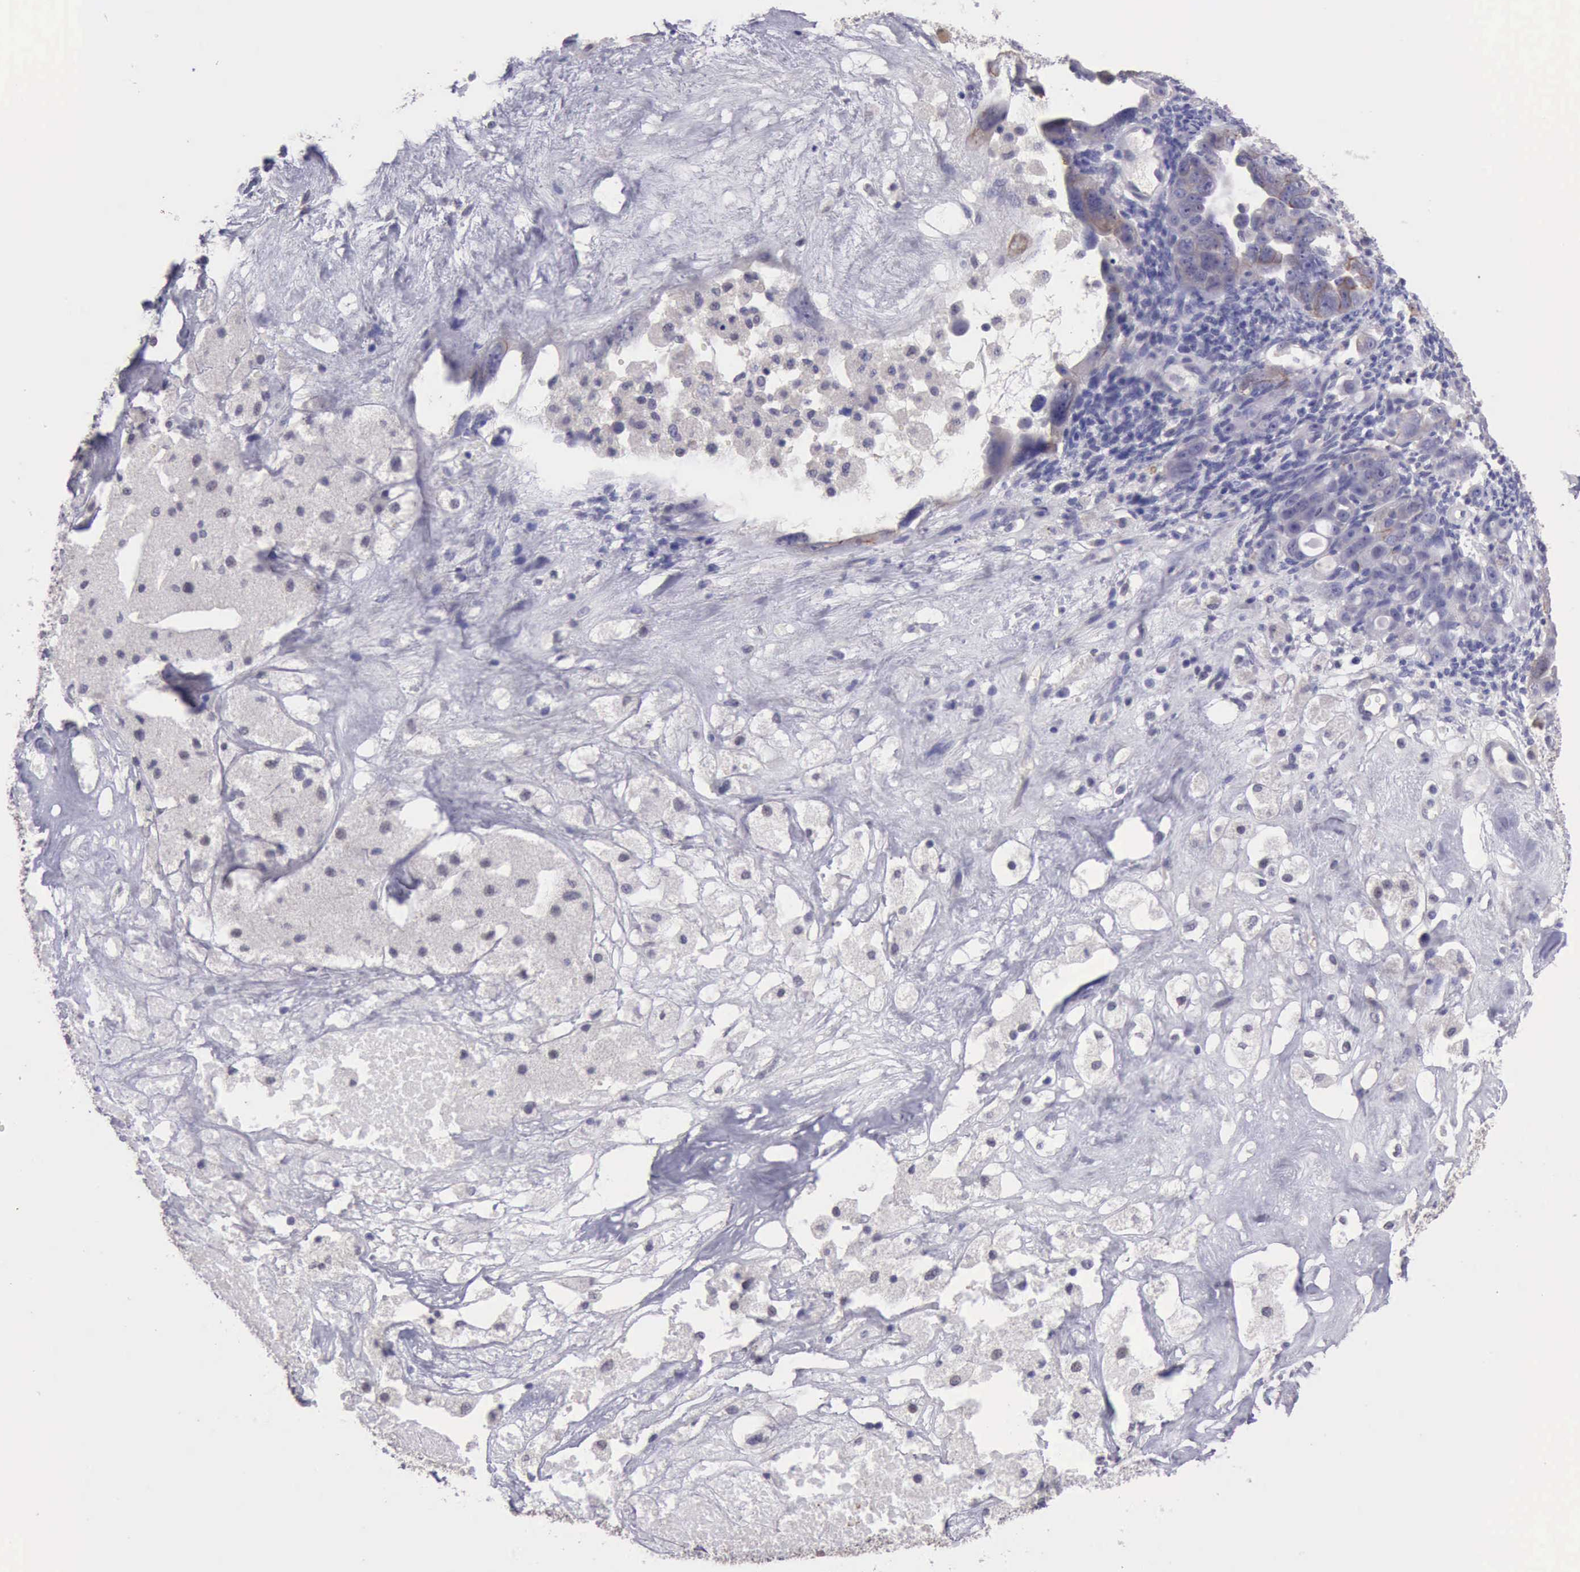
{"staining": {"intensity": "negative", "quantity": "none", "location": "none"}, "tissue": "ovarian cancer", "cell_type": "Tumor cells", "image_type": "cancer", "snomed": [{"axis": "morphology", "description": "Cystadenocarcinoma, serous, NOS"}, {"axis": "topography", "description": "Ovary"}], "caption": "Immunohistochemical staining of human ovarian cancer demonstrates no significant expression in tumor cells. (Brightfield microscopy of DAB (3,3'-diaminobenzidine) IHC at high magnification).", "gene": "KCND1", "patient": {"sex": "female", "age": 66}}